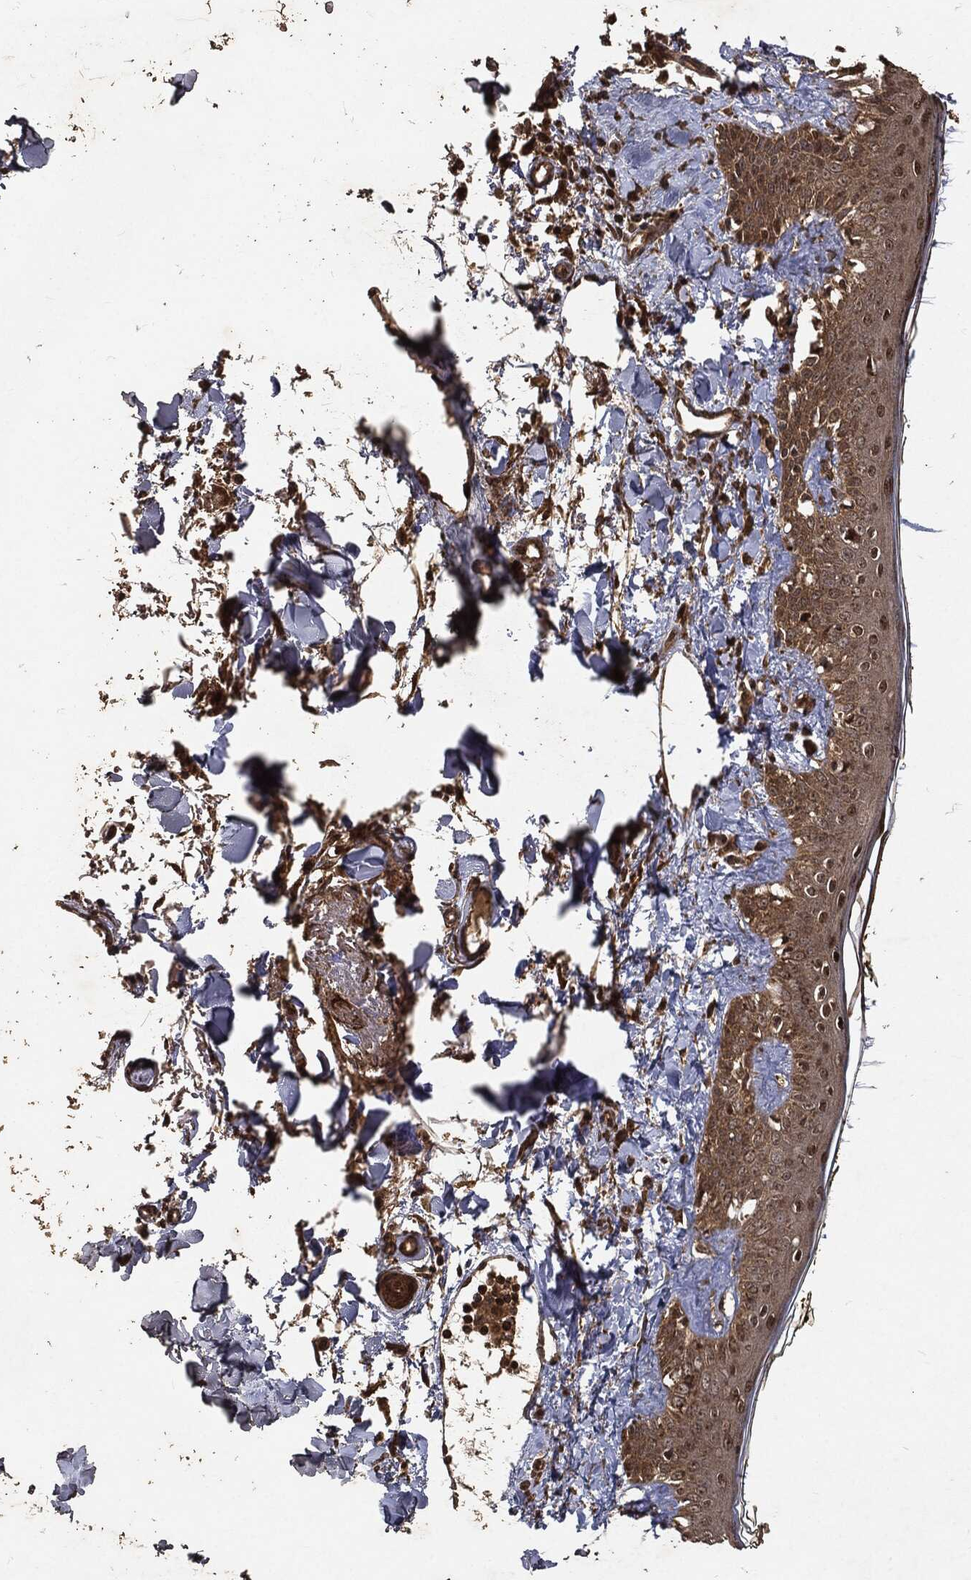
{"staining": {"intensity": "moderate", "quantity": "<25%", "location": "cytoplasmic/membranous"}, "tissue": "skin", "cell_type": "Fibroblasts", "image_type": "normal", "snomed": [{"axis": "morphology", "description": "Normal tissue, NOS"}, {"axis": "topography", "description": "Skin"}], "caption": "Immunohistochemistry (DAB) staining of normal human skin shows moderate cytoplasmic/membranous protein expression in approximately <25% of fibroblasts. The staining was performed using DAB, with brown indicating positive protein expression. Nuclei are stained blue with hematoxylin.", "gene": "ZNF226", "patient": {"sex": "male", "age": 76}}